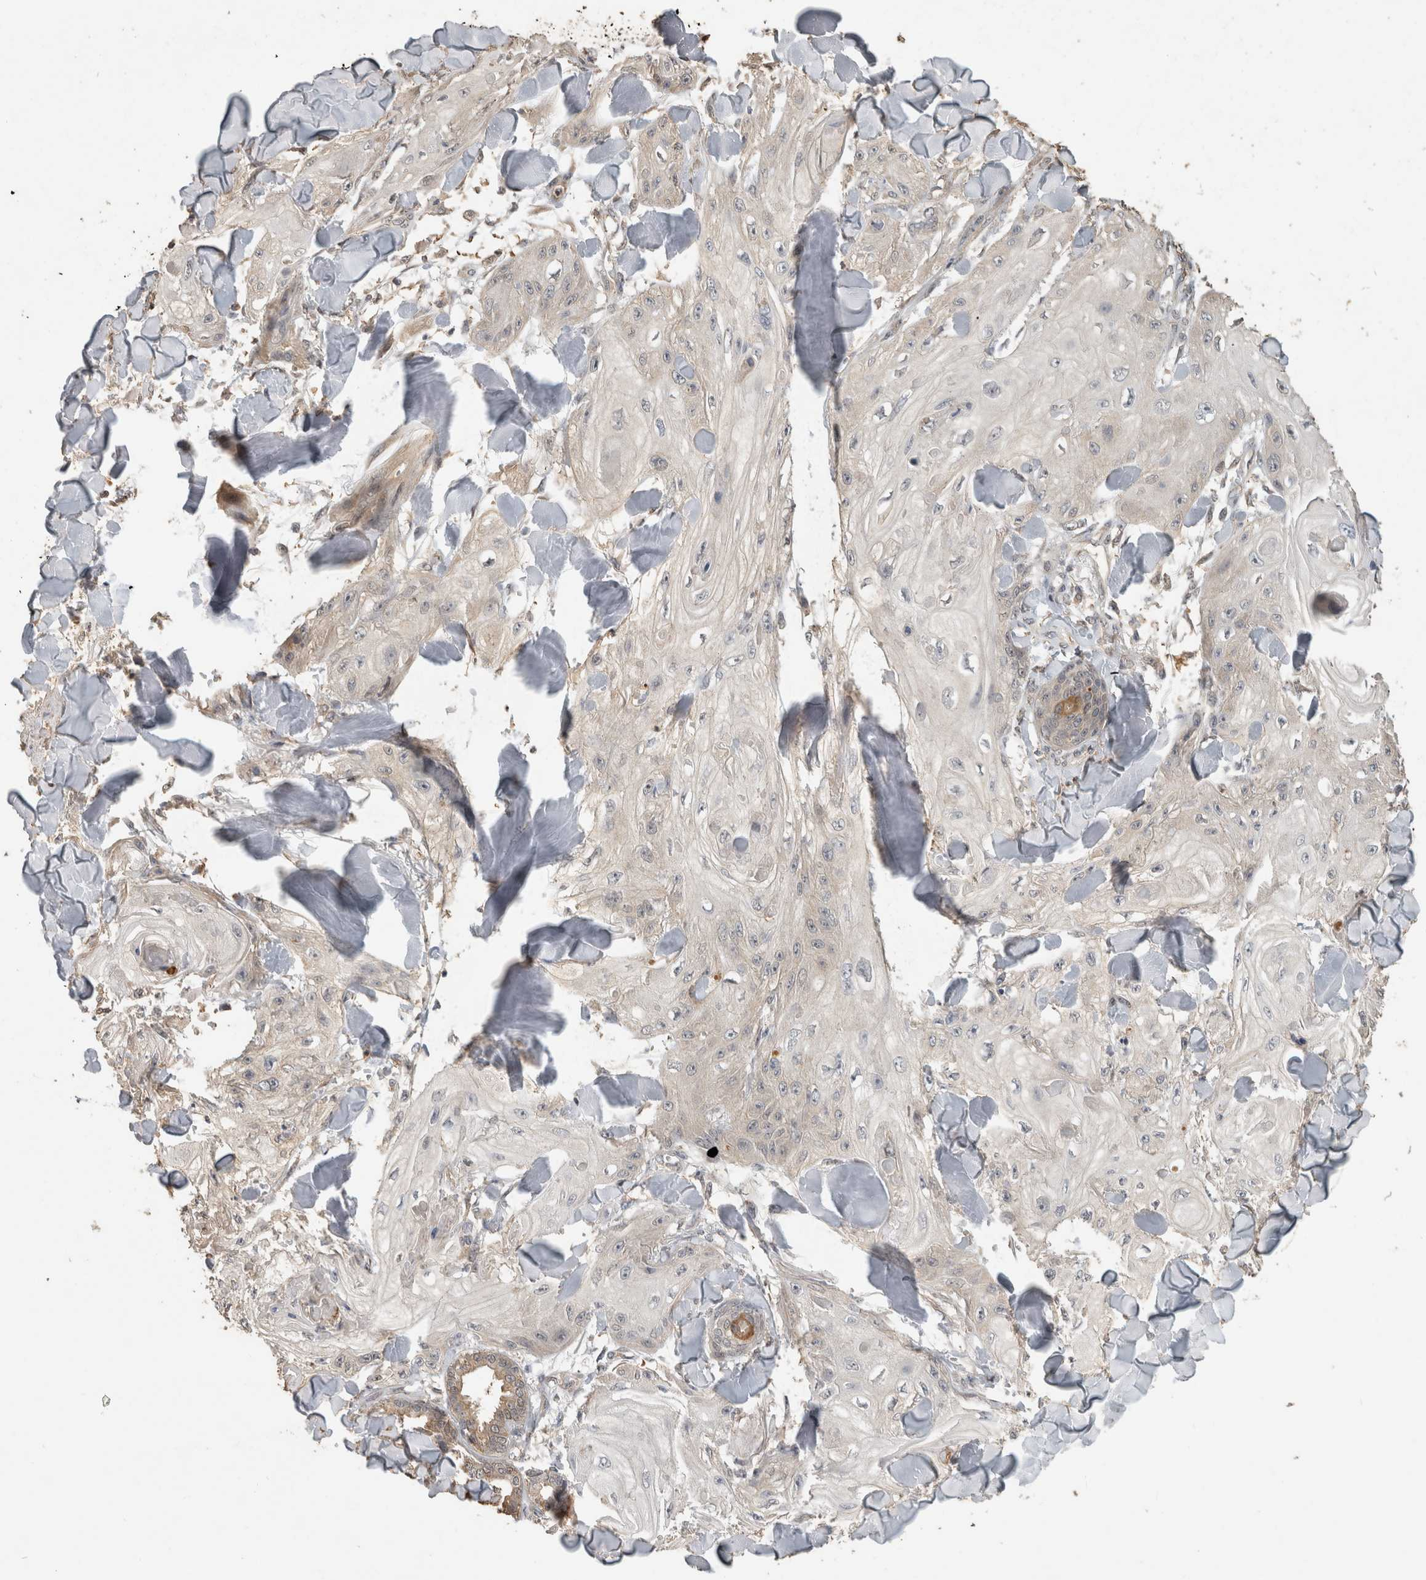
{"staining": {"intensity": "negative", "quantity": "none", "location": "none"}, "tissue": "skin cancer", "cell_type": "Tumor cells", "image_type": "cancer", "snomed": [{"axis": "morphology", "description": "Squamous cell carcinoma, NOS"}, {"axis": "topography", "description": "Skin"}], "caption": "A histopathology image of human skin cancer (squamous cell carcinoma) is negative for staining in tumor cells.", "gene": "RHPN1", "patient": {"sex": "male", "age": 74}}